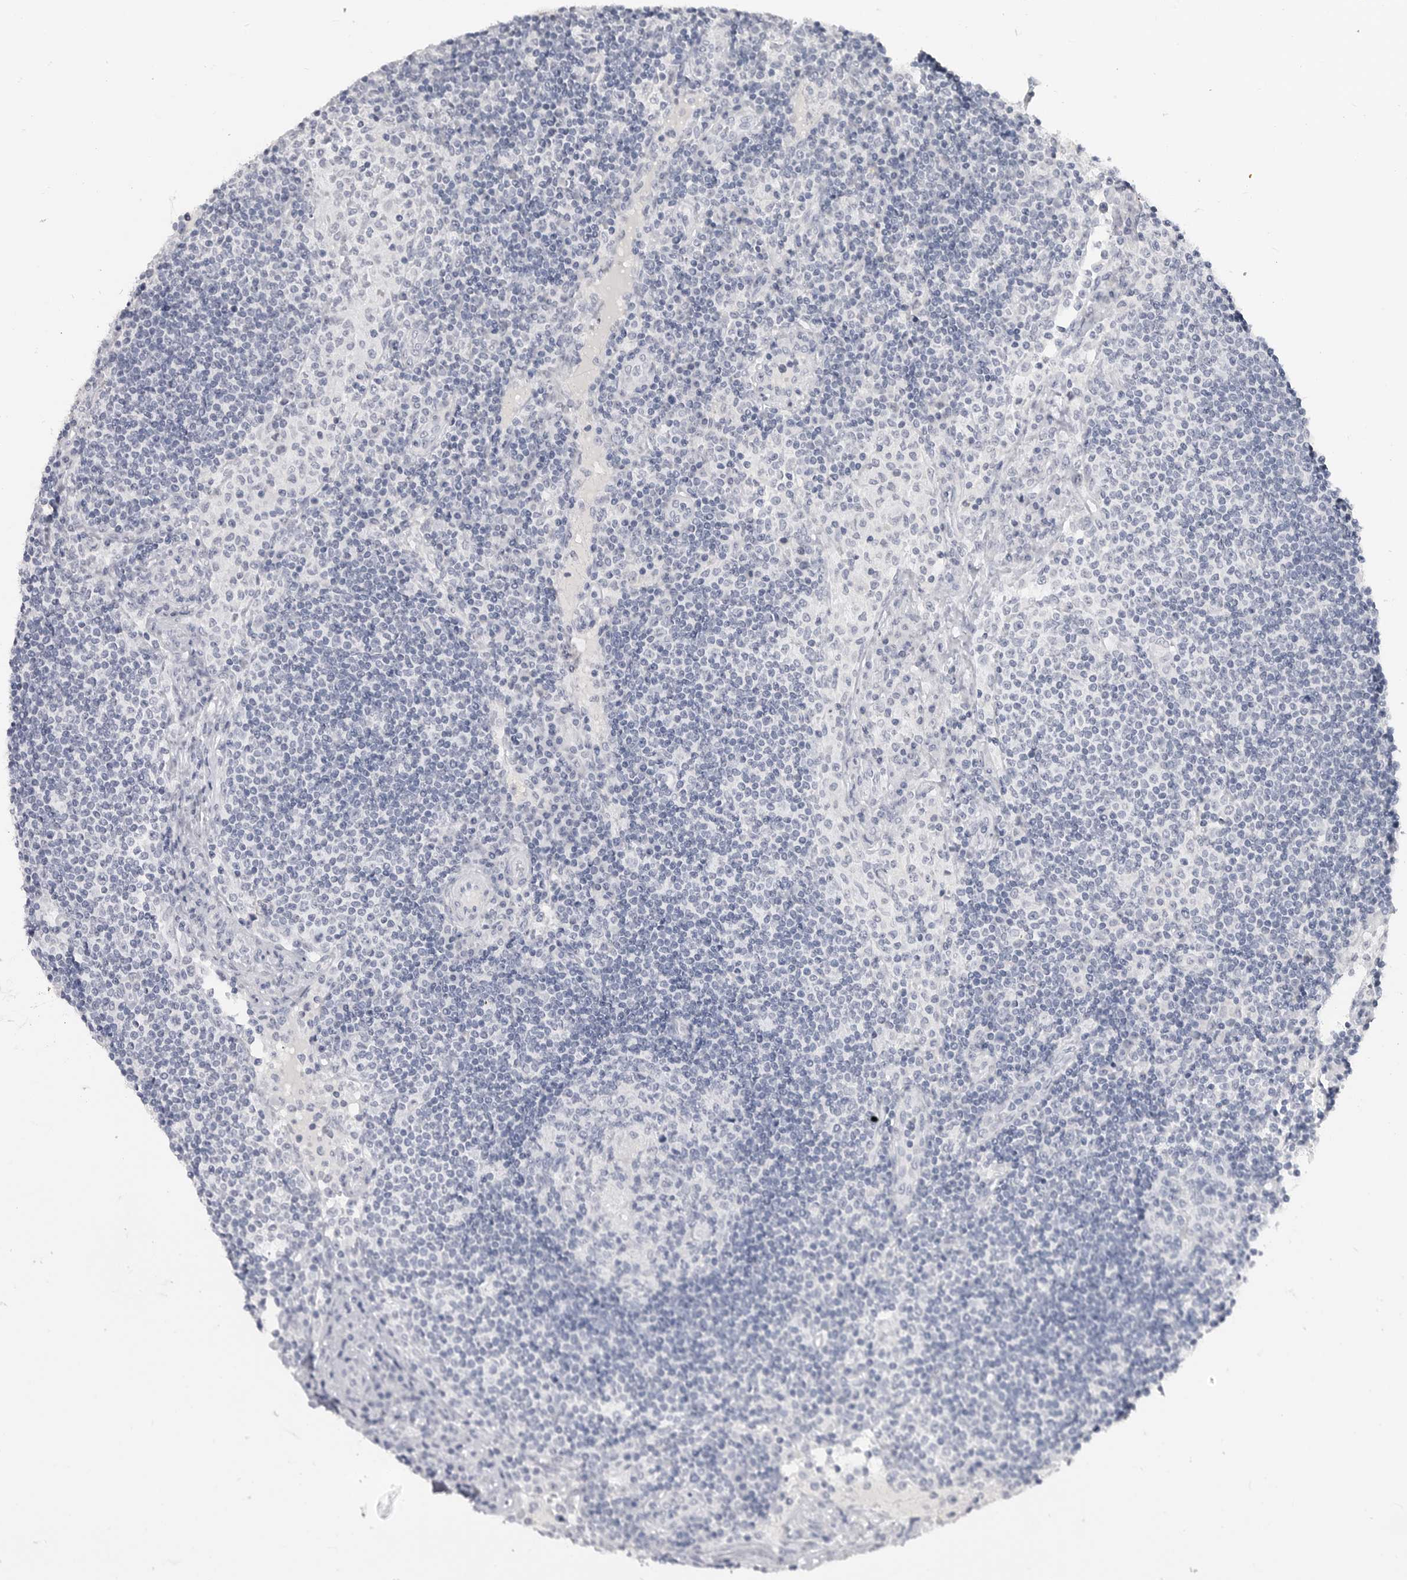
{"staining": {"intensity": "negative", "quantity": "none", "location": "none"}, "tissue": "lymph node", "cell_type": "Germinal center cells", "image_type": "normal", "snomed": [{"axis": "morphology", "description": "Normal tissue, NOS"}, {"axis": "topography", "description": "Lymph node"}], "caption": "Histopathology image shows no significant protein positivity in germinal center cells of normal lymph node. (Stains: DAB (3,3'-diaminobenzidine) immunohistochemistry (IHC) with hematoxylin counter stain, Microscopy: brightfield microscopy at high magnification).", "gene": "LY6D", "patient": {"sex": "female", "age": 53}}